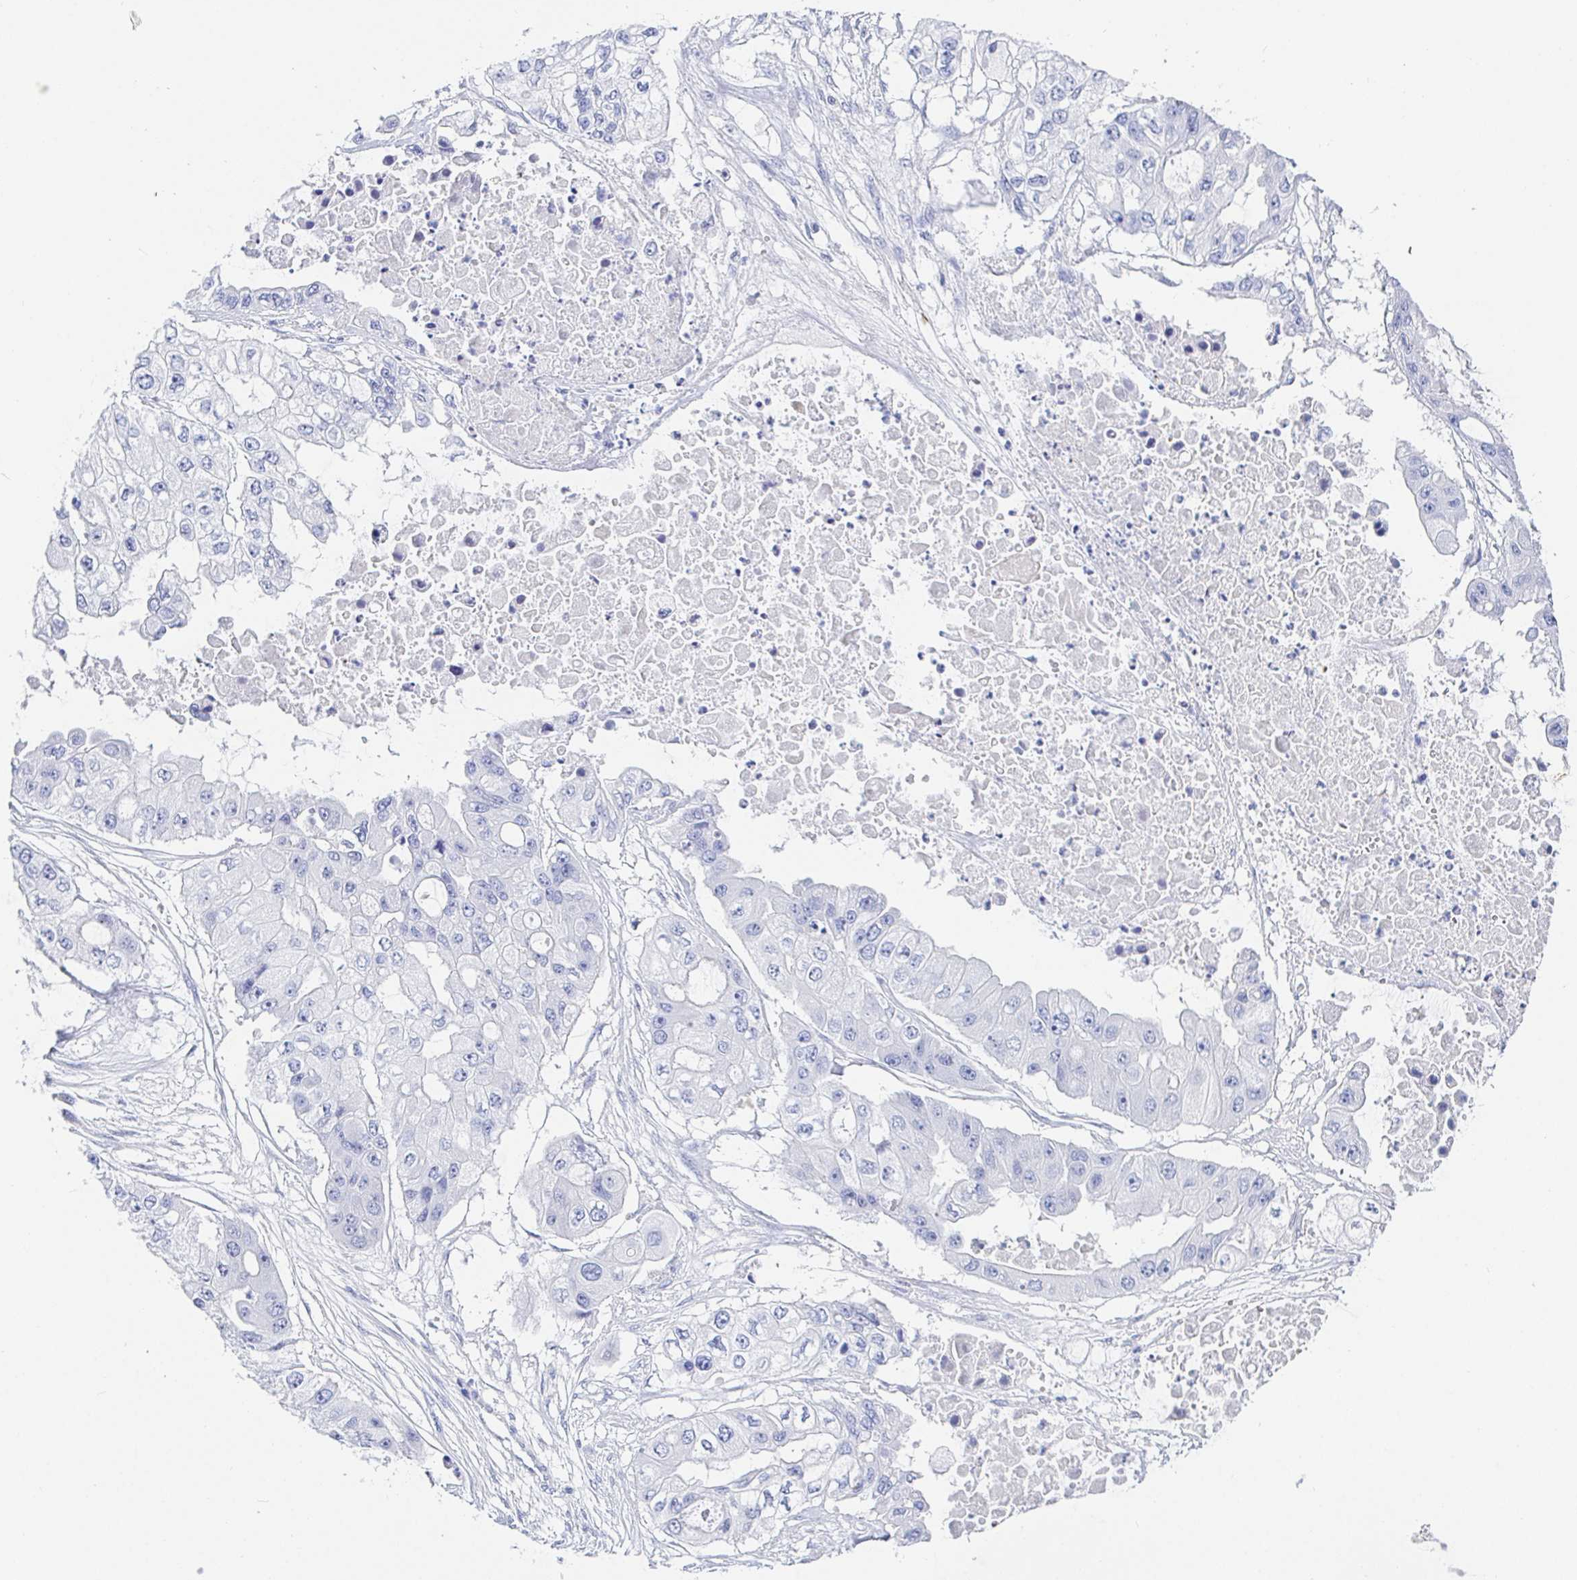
{"staining": {"intensity": "negative", "quantity": "none", "location": "none"}, "tissue": "ovarian cancer", "cell_type": "Tumor cells", "image_type": "cancer", "snomed": [{"axis": "morphology", "description": "Cystadenocarcinoma, serous, NOS"}, {"axis": "topography", "description": "Ovary"}], "caption": "This is an immunohistochemistry (IHC) histopathology image of ovarian serous cystadenocarcinoma. There is no expression in tumor cells.", "gene": "PDE6B", "patient": {"sex": "female", "age": 56}}